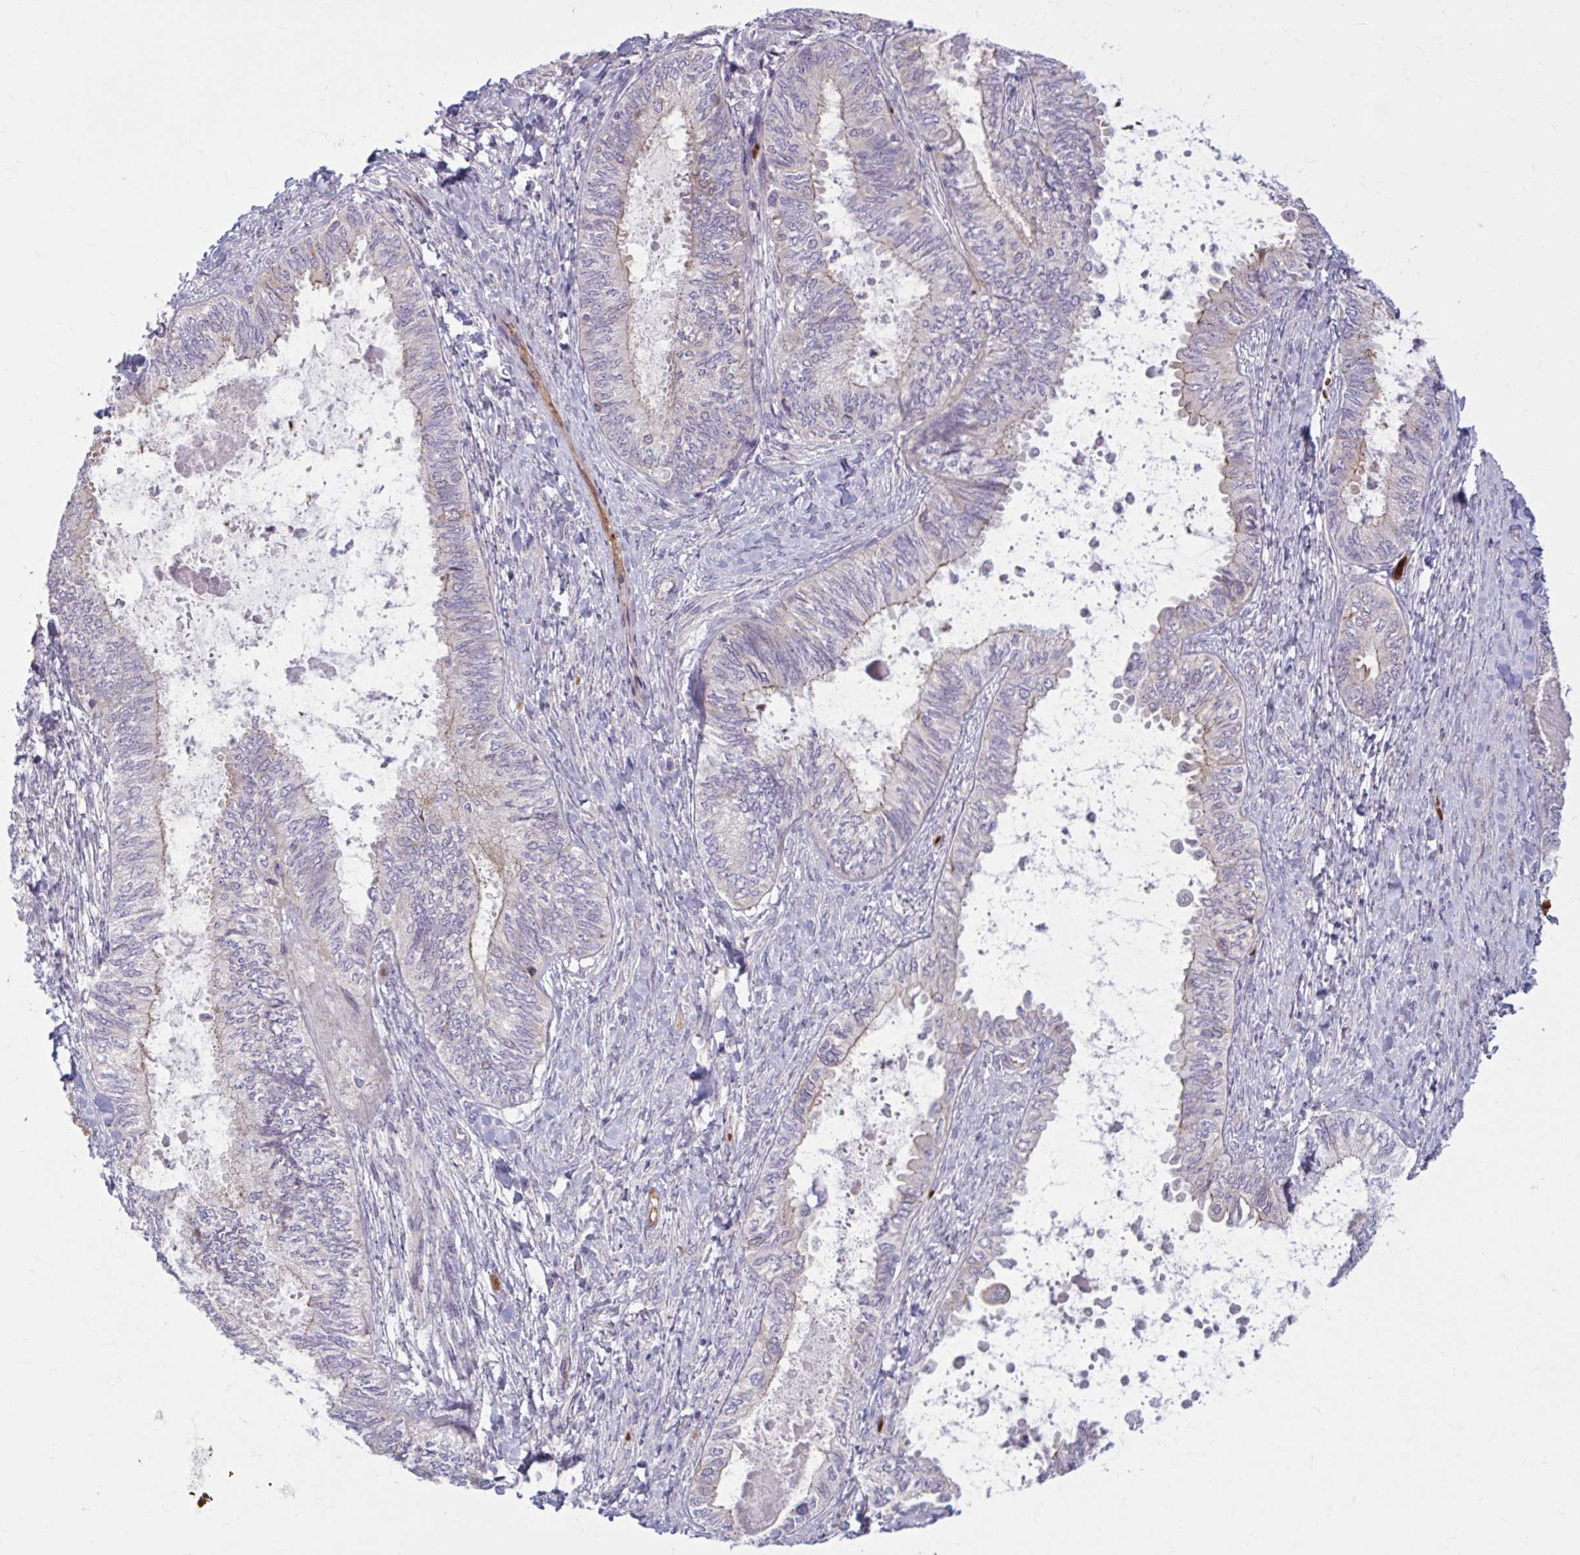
{"staining": {"intensity": "weak", "quantity": "<25%", "location": "cytoplasmic/membranous"}, "tissue": "ovarian cancer", "cell_type": "Tumor cells", "image_type": "cancer", "snomed": [{"axis": "morphology", "description": "Carcinoma, endometroid"}, {"axis": "topography", "description": "Ovary"}], "caption": "Immunohistochemical staining of human ovarian endometroid carcinoma demonstrates no significant expression in tumor cells.", "gene": "SNF8", "patient": {"sex": "female", "age": 70}}